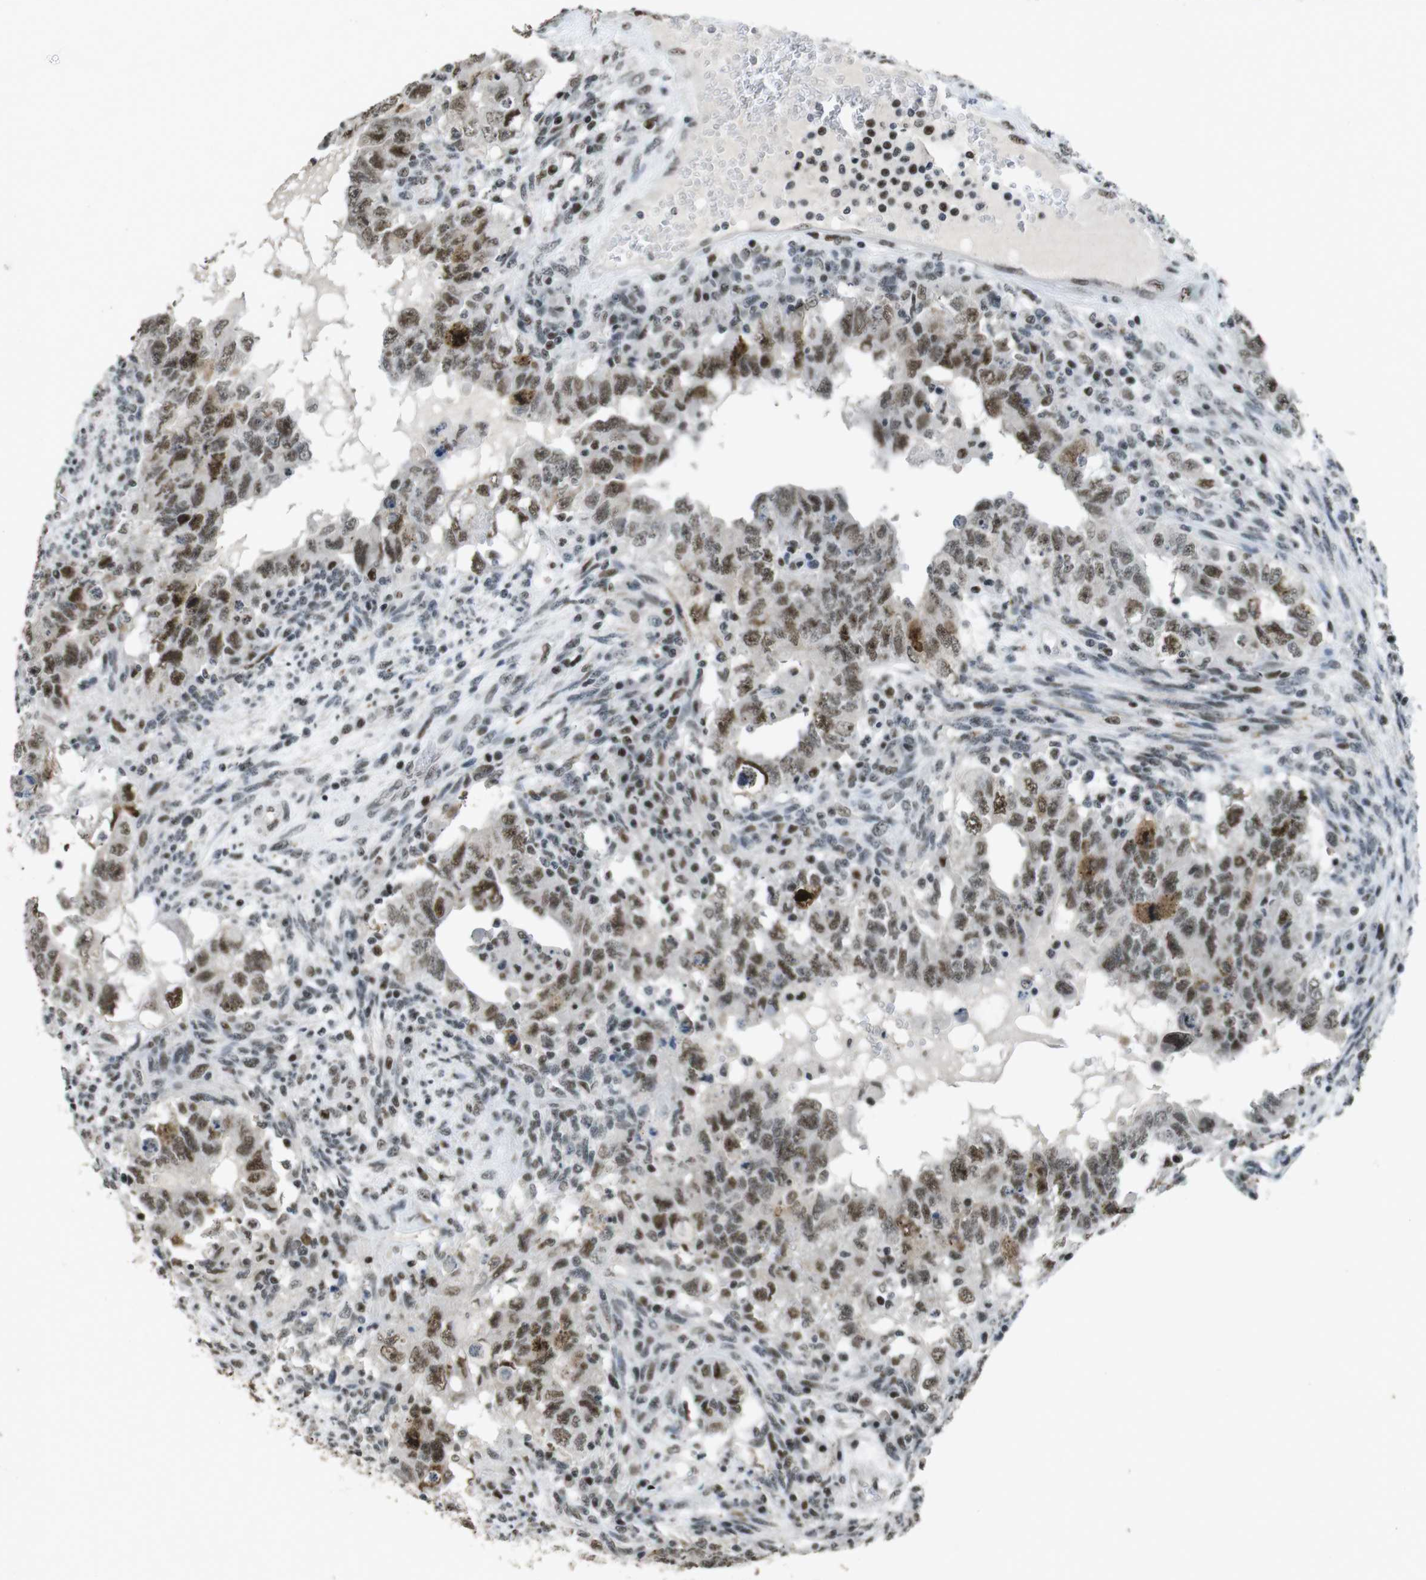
{"staining": {"intensity": "moderate", "quantity": ">75%", "location": "nuclear"}, "tissue": "testis cancer", "cell_type": "Tumor cells", "image_type": "cancer", "snomed": [{"axis": "morphology", "description": "Carcinoma, Embryonal, NOS"}, {"axis": "topography", "description": "Testis"}], "caption": "Immunohistochemistry of human testis cancer shows medium levels of moderate nuclear expression in about >75% of tumor cells.", "gene": "CSNK2B", "patient": {"sex": "male", "age": 26}}